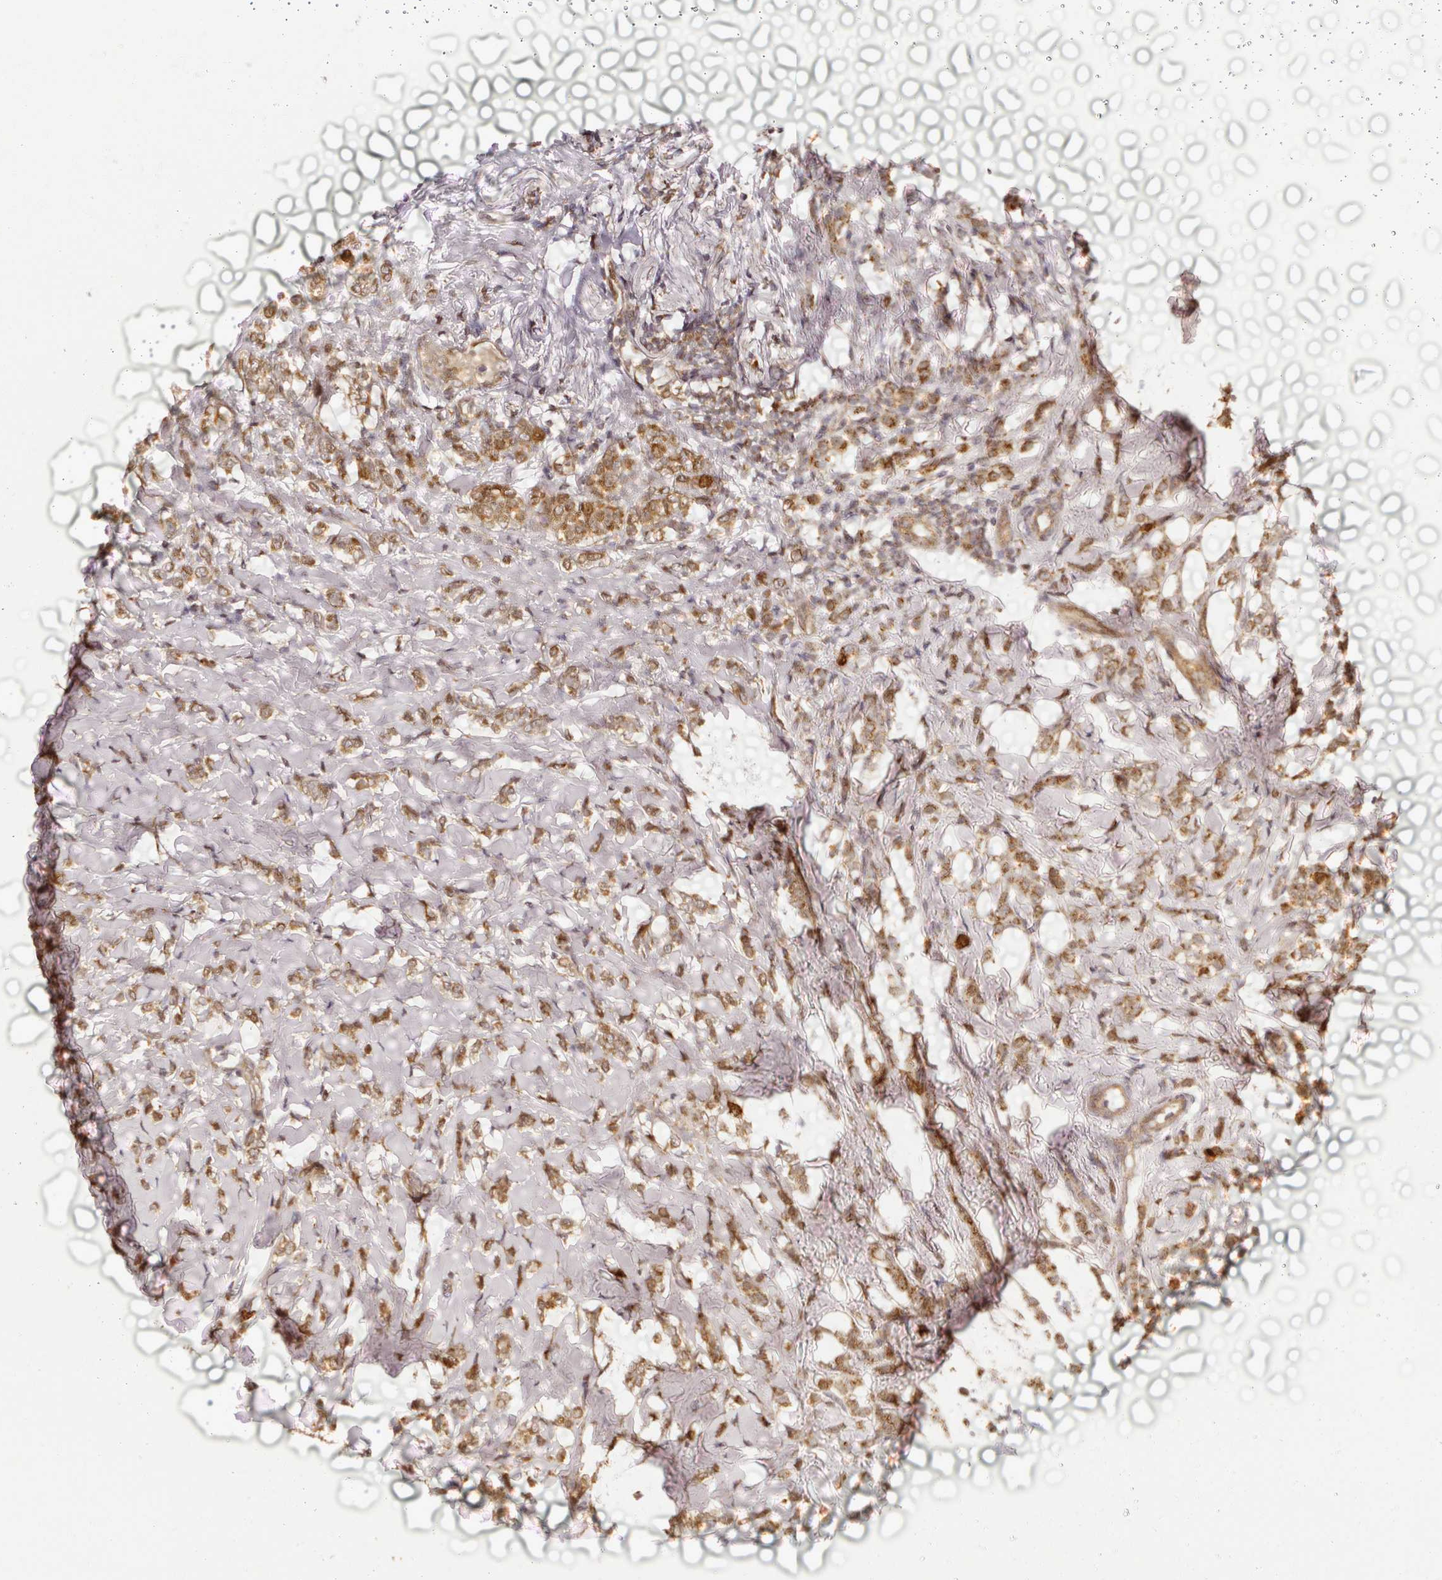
{"staining": {"intensity": "moderate", "quantity": ">75%", "location": "cytoplasmic/membranous"}, "tissue": "breast cancer", "cell_type": "Tumor cells", "image_type": "cancer", "snomed": [{"axis": "morphology", "description": "Lobular carcinoma"}, {"axis": "topography", "description": "Breast"}], "caption": "Breast cancer (lobular carcinoma) tissue displays moderate cytoplasmic/membranous staining in approximately >75% of tumor cells, visualized by immunohistochemistry.", "gene": "ATAD3B", "patient": {"sex": "female", "age": 49}}